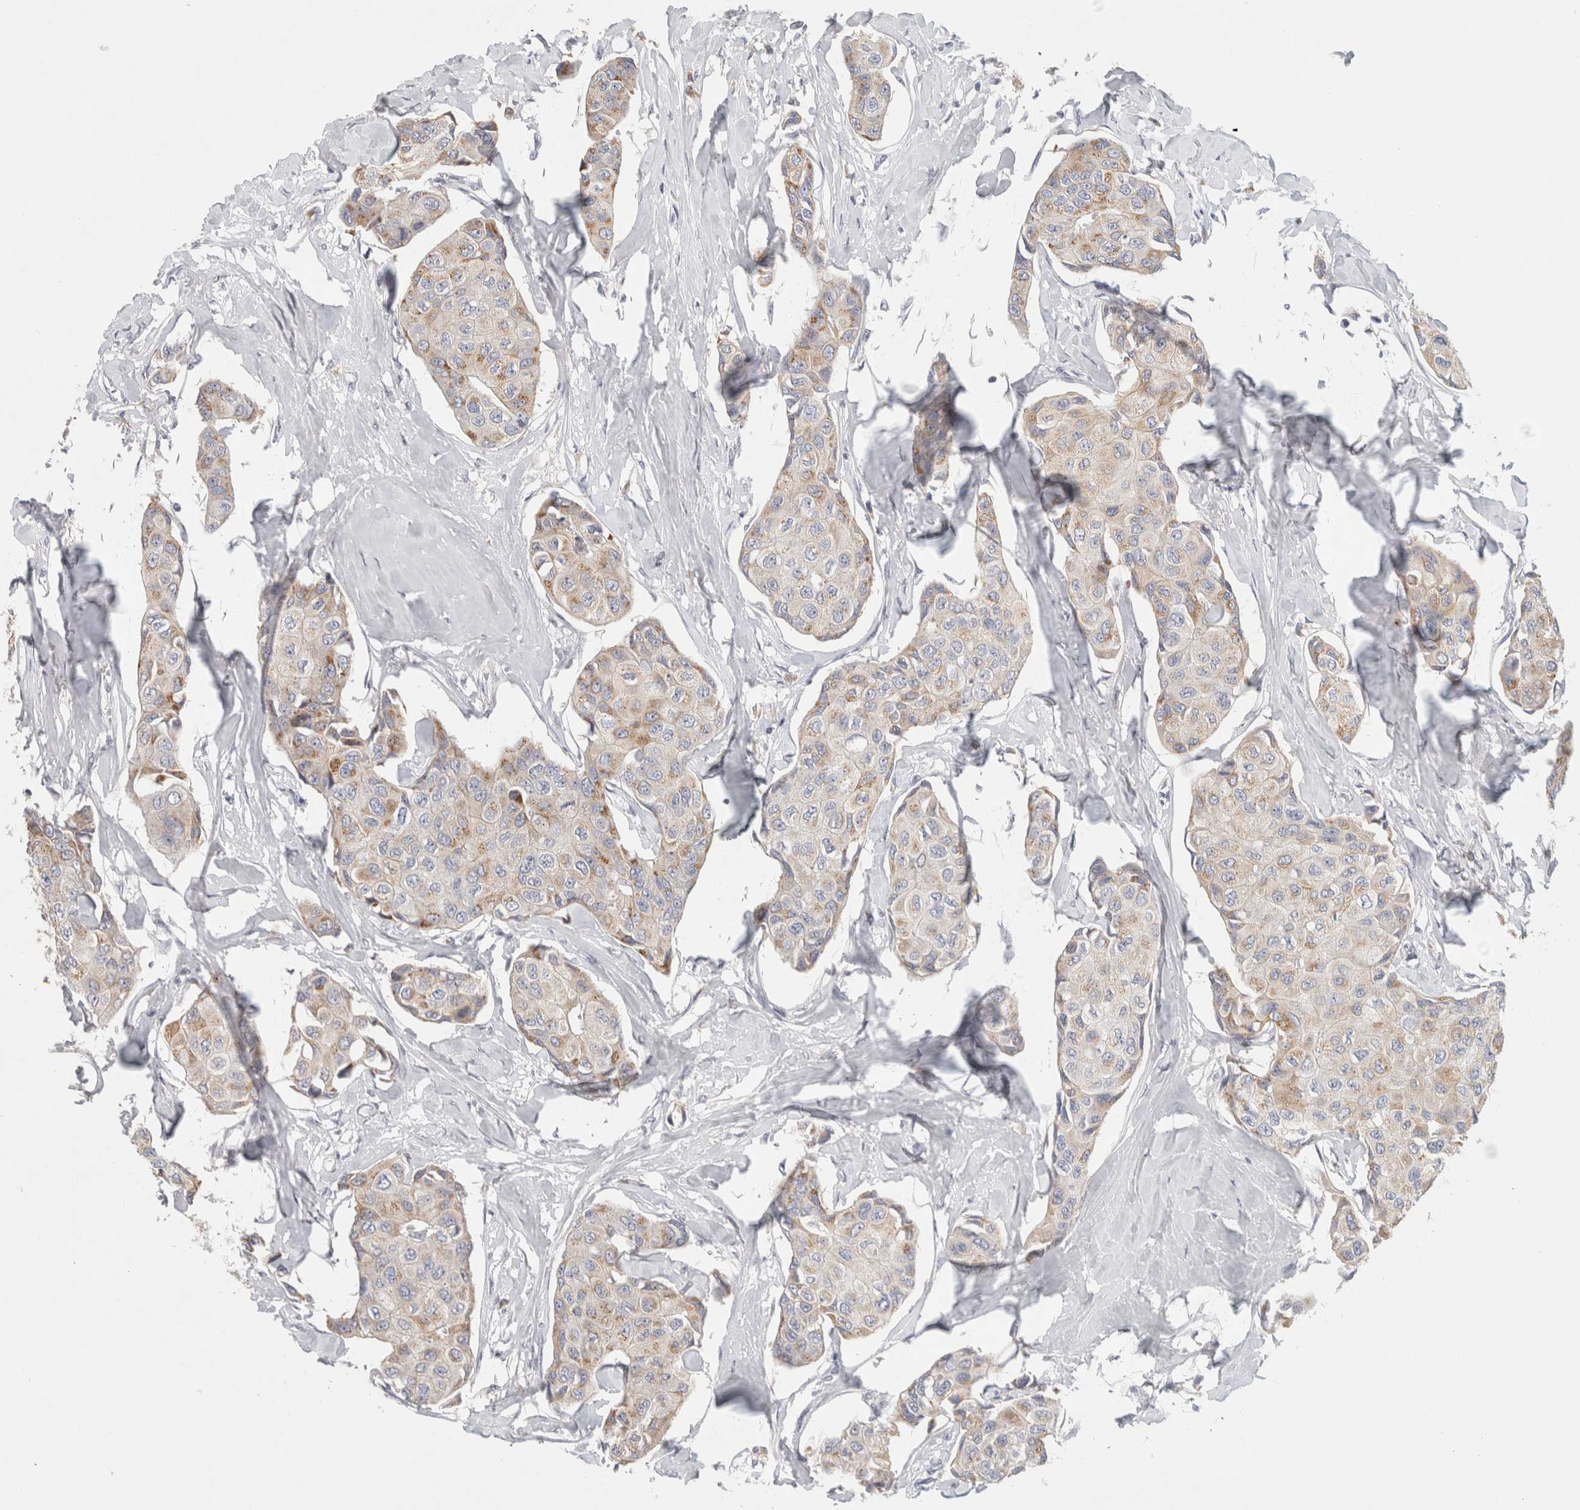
{"staining": {"intensity": "weak", "quantity": "25%-75%", "location": "cytoplasmic/membranous"}, "tissue": "breast cancer", "cell_type": "Tumor cells", "image_type": "cancer", "snomed": [{"axis": "morphology", "description": "Duct carcinoma"}, {"axis": "topography", "description": "Breast"}], "caption": "Breast infiltrating ductal carcinoma stained with a brown dye displays weak cytoplasmic/membranous positive expression in about 25%-75% of tumor cells.", "gene": "STK31", "patient": {"sex": "female", "age": 80}}